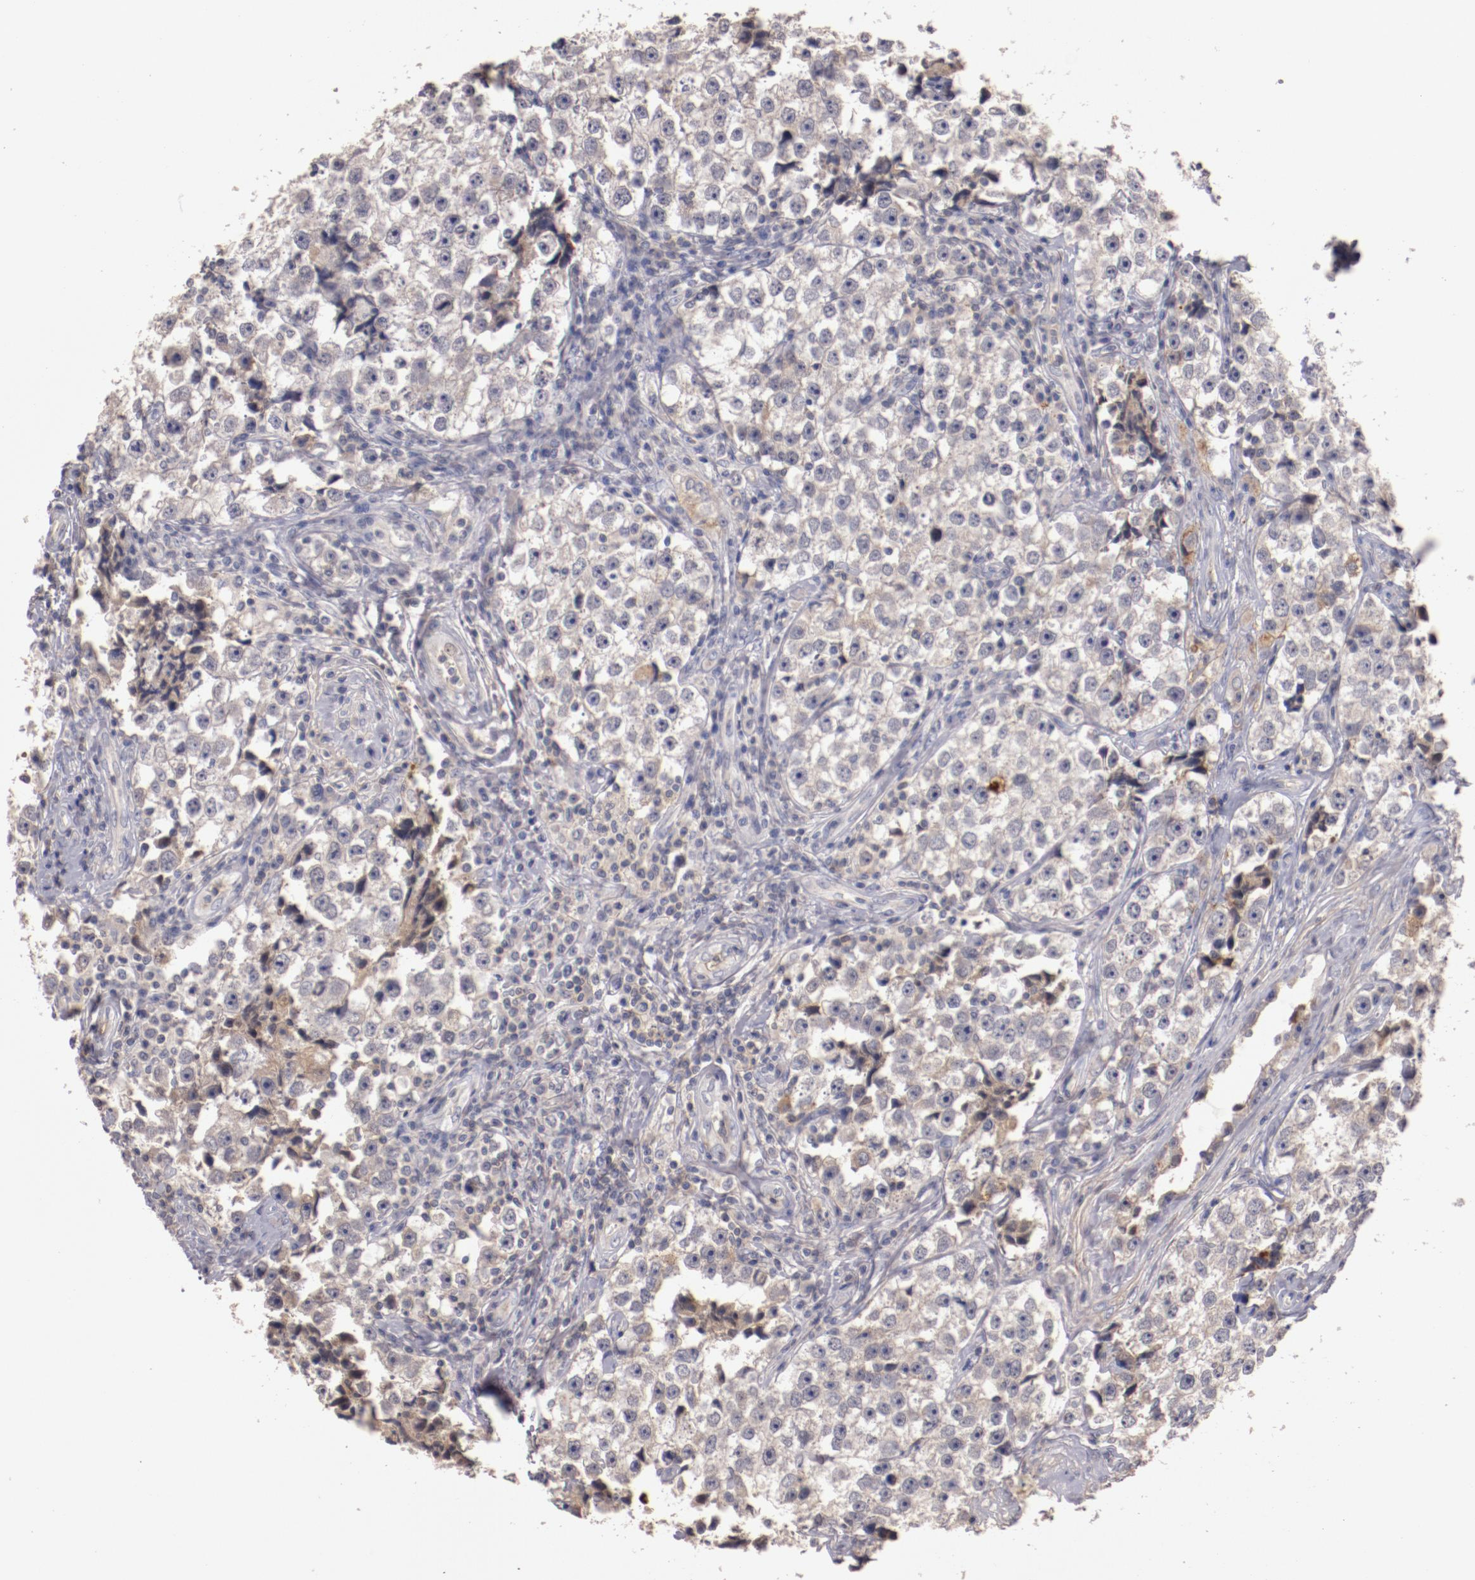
{"staining": {"intensity": "negative", "quantity": "none", "location": "none"}, "tissue": "testis cancer", "cell_type": "Tumor cells", "image_type": "cancer", "snomed": [{"axis": "morphology", "description": "Seminoma, NOS"}, {"axis": "topography", "description": "Testis"}], "caption": "Image shows no significant protein expression in tumor cells of testis cancer (seminoma). Brightfield microscopy of IHC stained with DAB (3,3'-diaminobenzidine) (brown) and hematoxylin (blue), captured at high magnification.", "gene": "MBL2", "patient": {"sex": "male", "age": 32}}